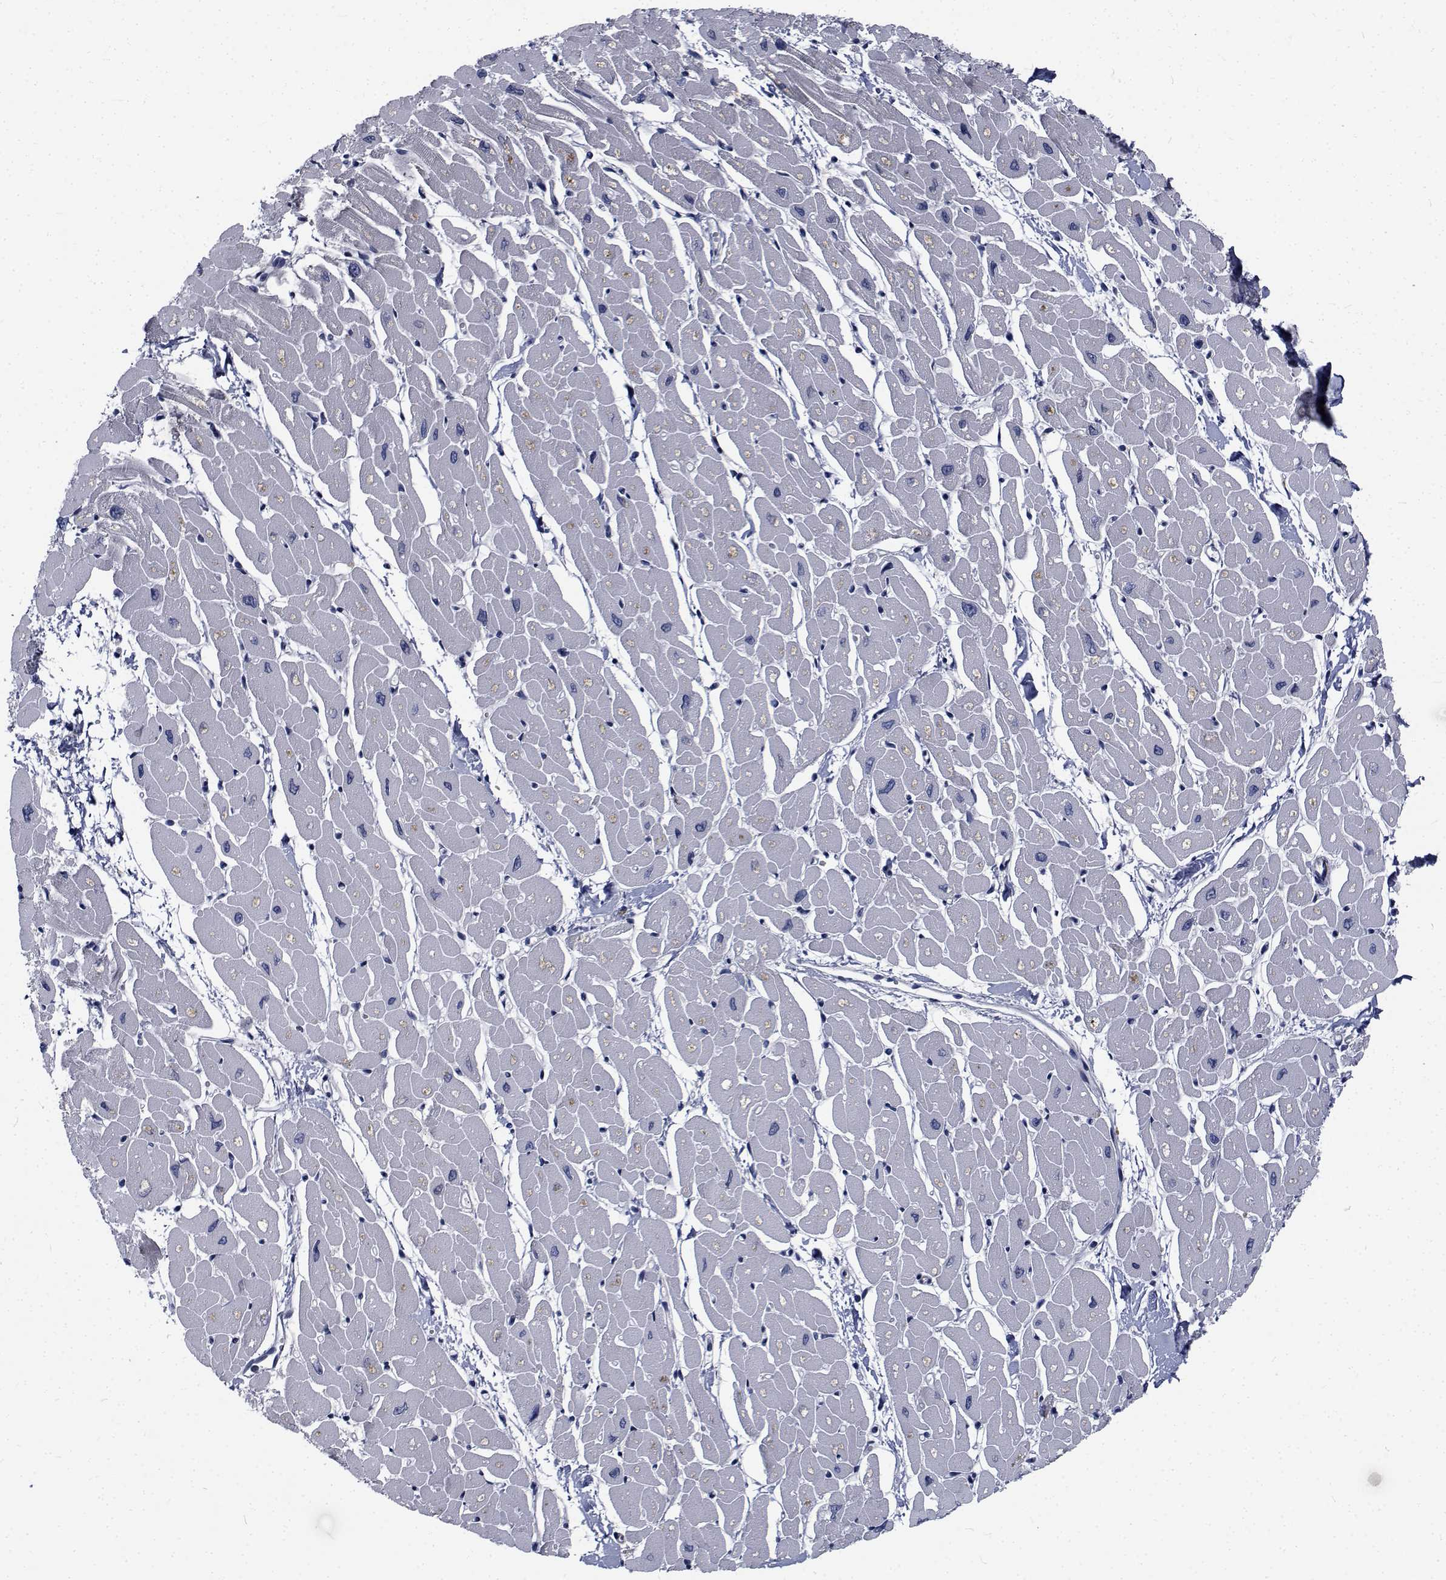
{"staining": {"intensity": "negative", "quantity": "none", "location": "none"}, "tissue": "heart muscle", "cell_type": "Cardiomyocytes", "image_type": "normal", "snomed": [{"axis": "morphology", "description": "Normal tissue, NOS"}, {"axis": "topography", "description": "Heart"}], "caption": "Unremarkable heart muscle was stained to show a protein in brown. There is no significant expression in cardiomyocytes. (DAB (3,3'-diaminobenzidine) immunohistochemistry (IHC) with hematoxylin counter stain).", "gene": "TTBK1", "patient": {"sex": "male", "age": 57}}